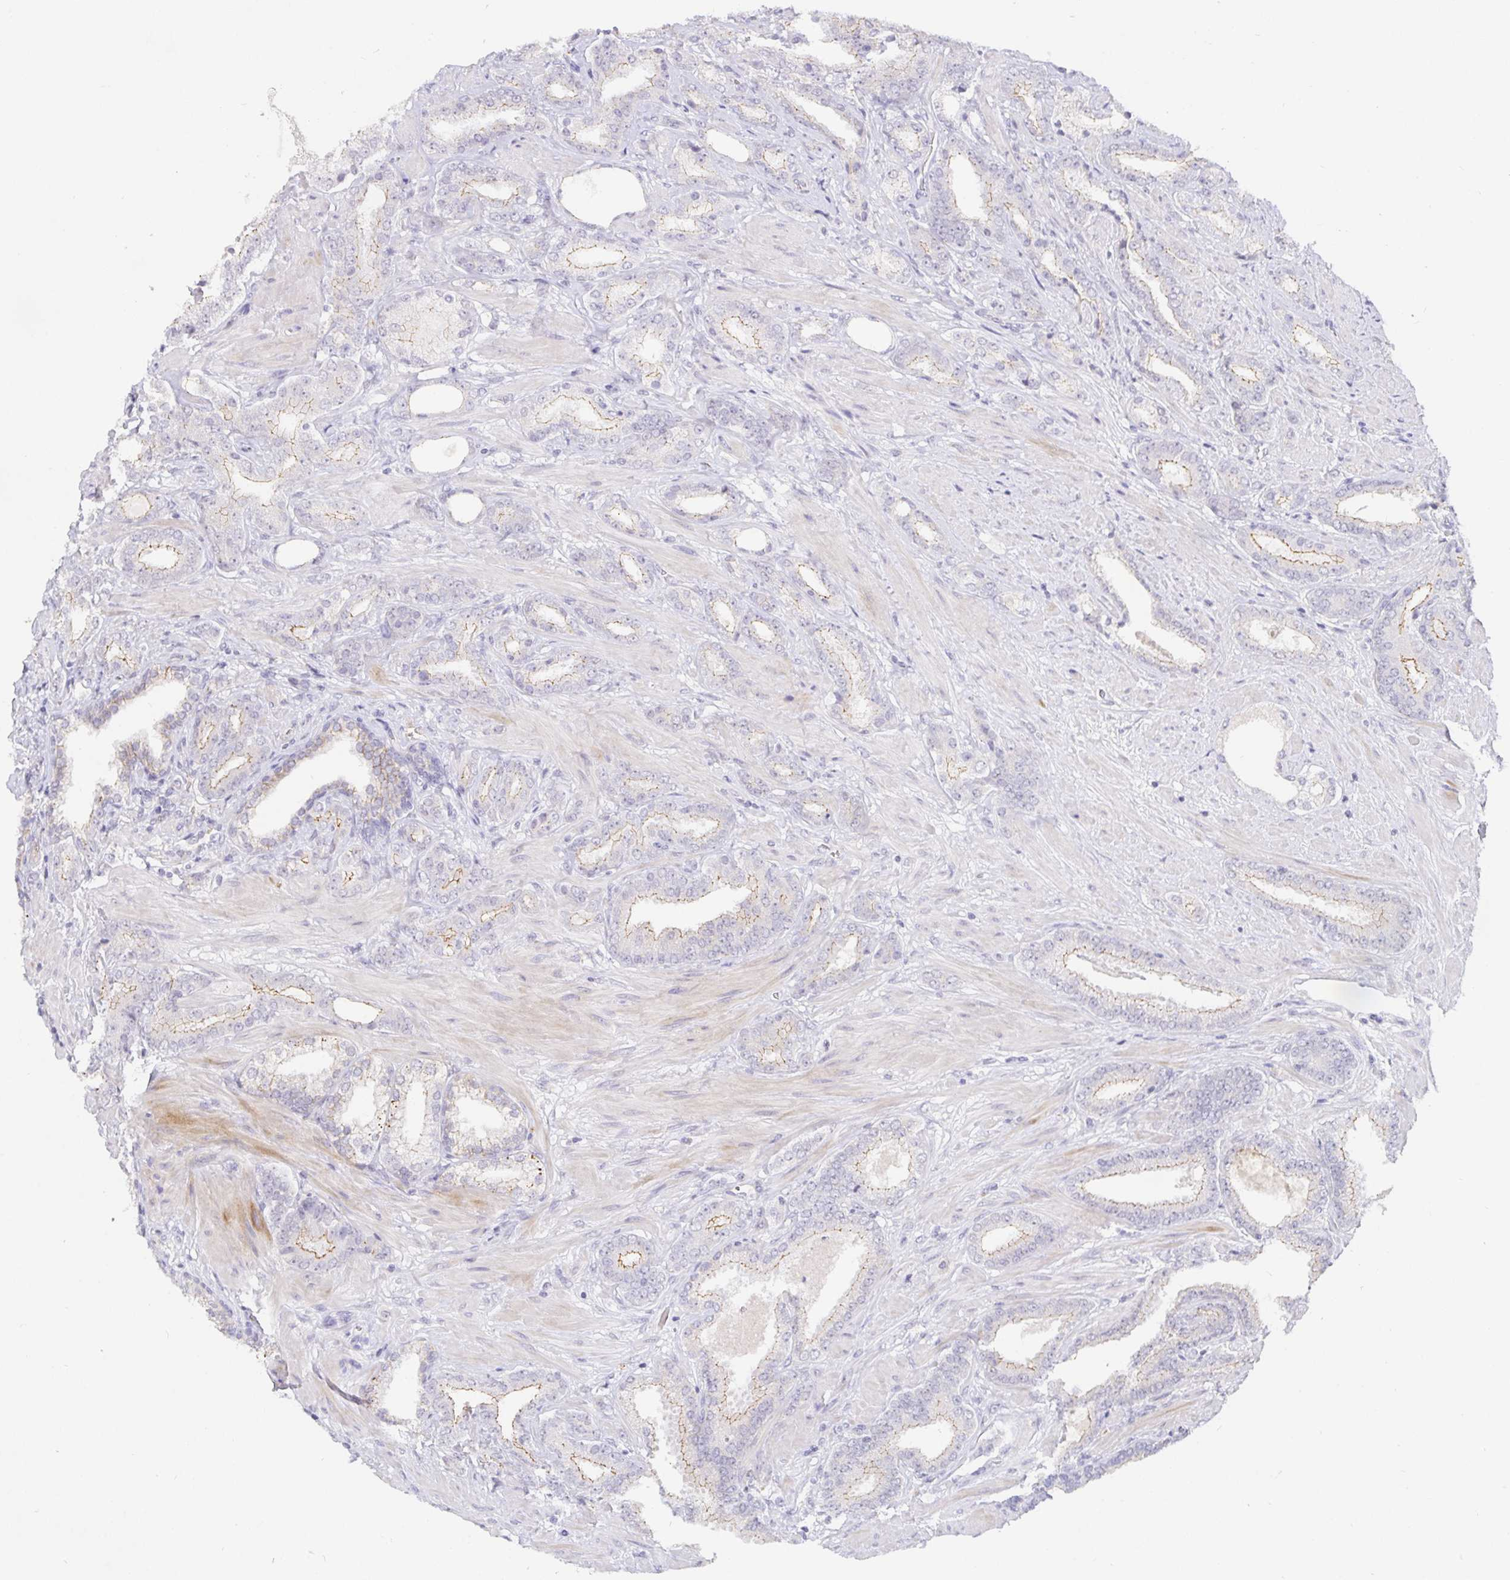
{"staining": {"intensity": "strong", "quantity": "<25%", "location": "cytoplasmic/membranous"}, "tissue": "prostate cancer", "cell_type": "Tumor cells", "image_type": "cancer", "snomed": [{"axis": "morphology", "description": "Adenocarcinoma, High grade"}, {"axis": "topography", "description": "Prostate"}], "caption": "An immunohistochemistry (IHC) micrograph of tumor tissue is shown. Protein staining in brown highlights strong cytoplasmic/membranous positivity in prostate adenocarcinoma (high-grade) within tumor cells.", "gene": "PDX1", "patient": {"sex": "male", "age": 56}}